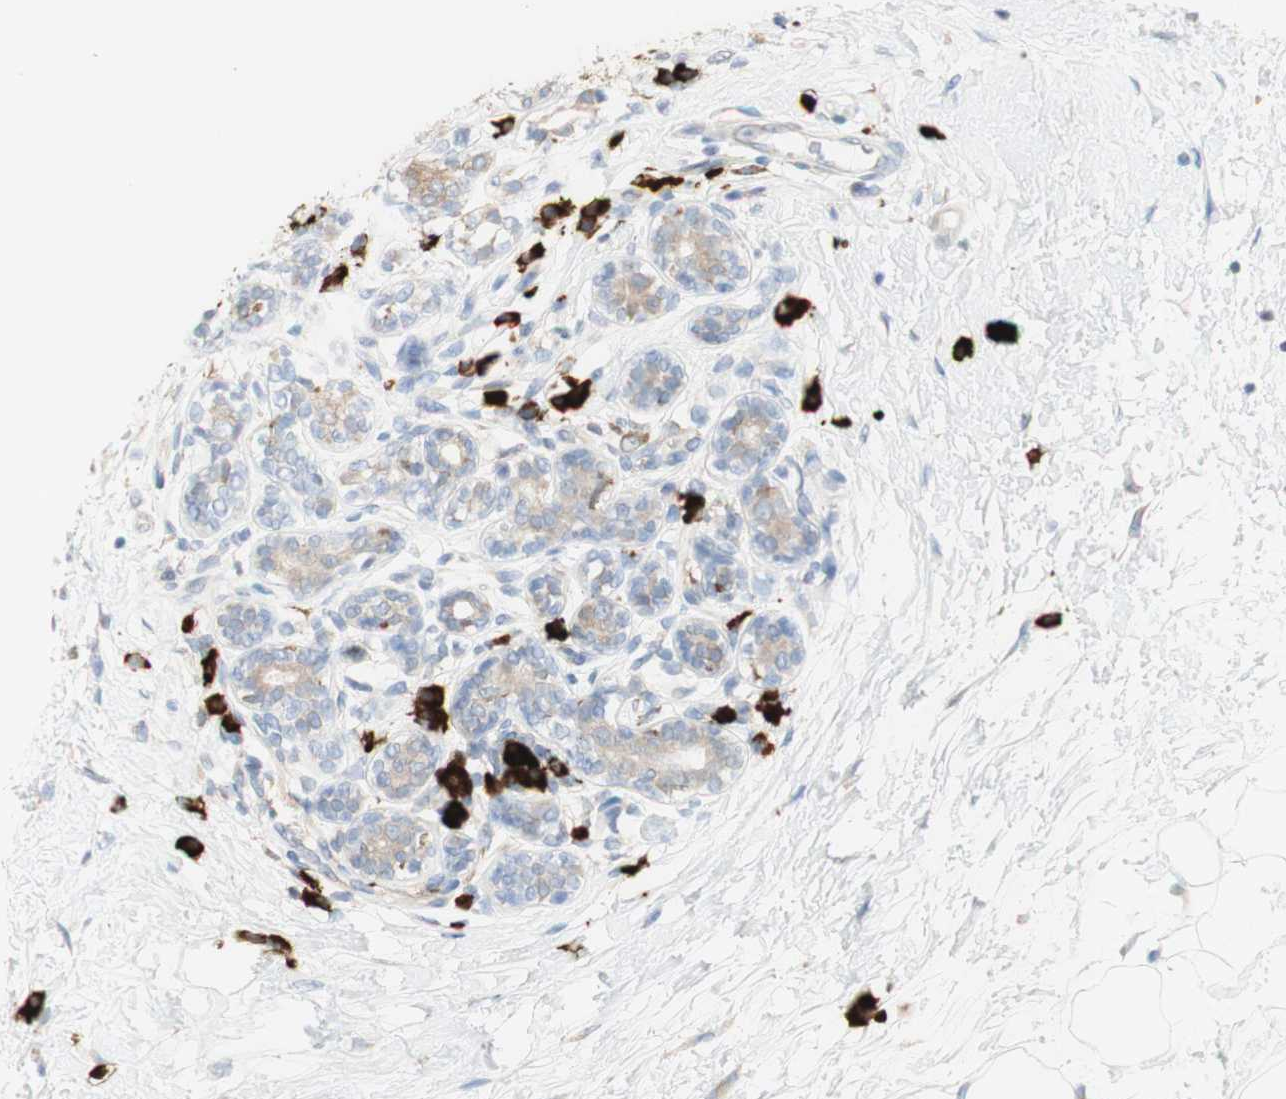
{"staining": {"intensity": "moderate", "quantity": ">75%", "location": "cytoplasmic/membranous"}, "tissue": "breast cancer", "cell_type": "Tumor cells", "image_type": "cancer", "snomed": [{"axis": "morphology", "description": "Normal tissue, NOS"}, {"axis": "morphology", "description": "Duct carcinoma"}, {"axis": "topography", "description": "Breast"}], "caption": "Protein expression by immunohistochemistry (IHC) exhibits moderate cytoplasmic/membranous staining in approximately >75% of tumor cells in breast intraductal carcinoma.", "gene": "MANF", "patient": {"sex": "female", "age": 39}}